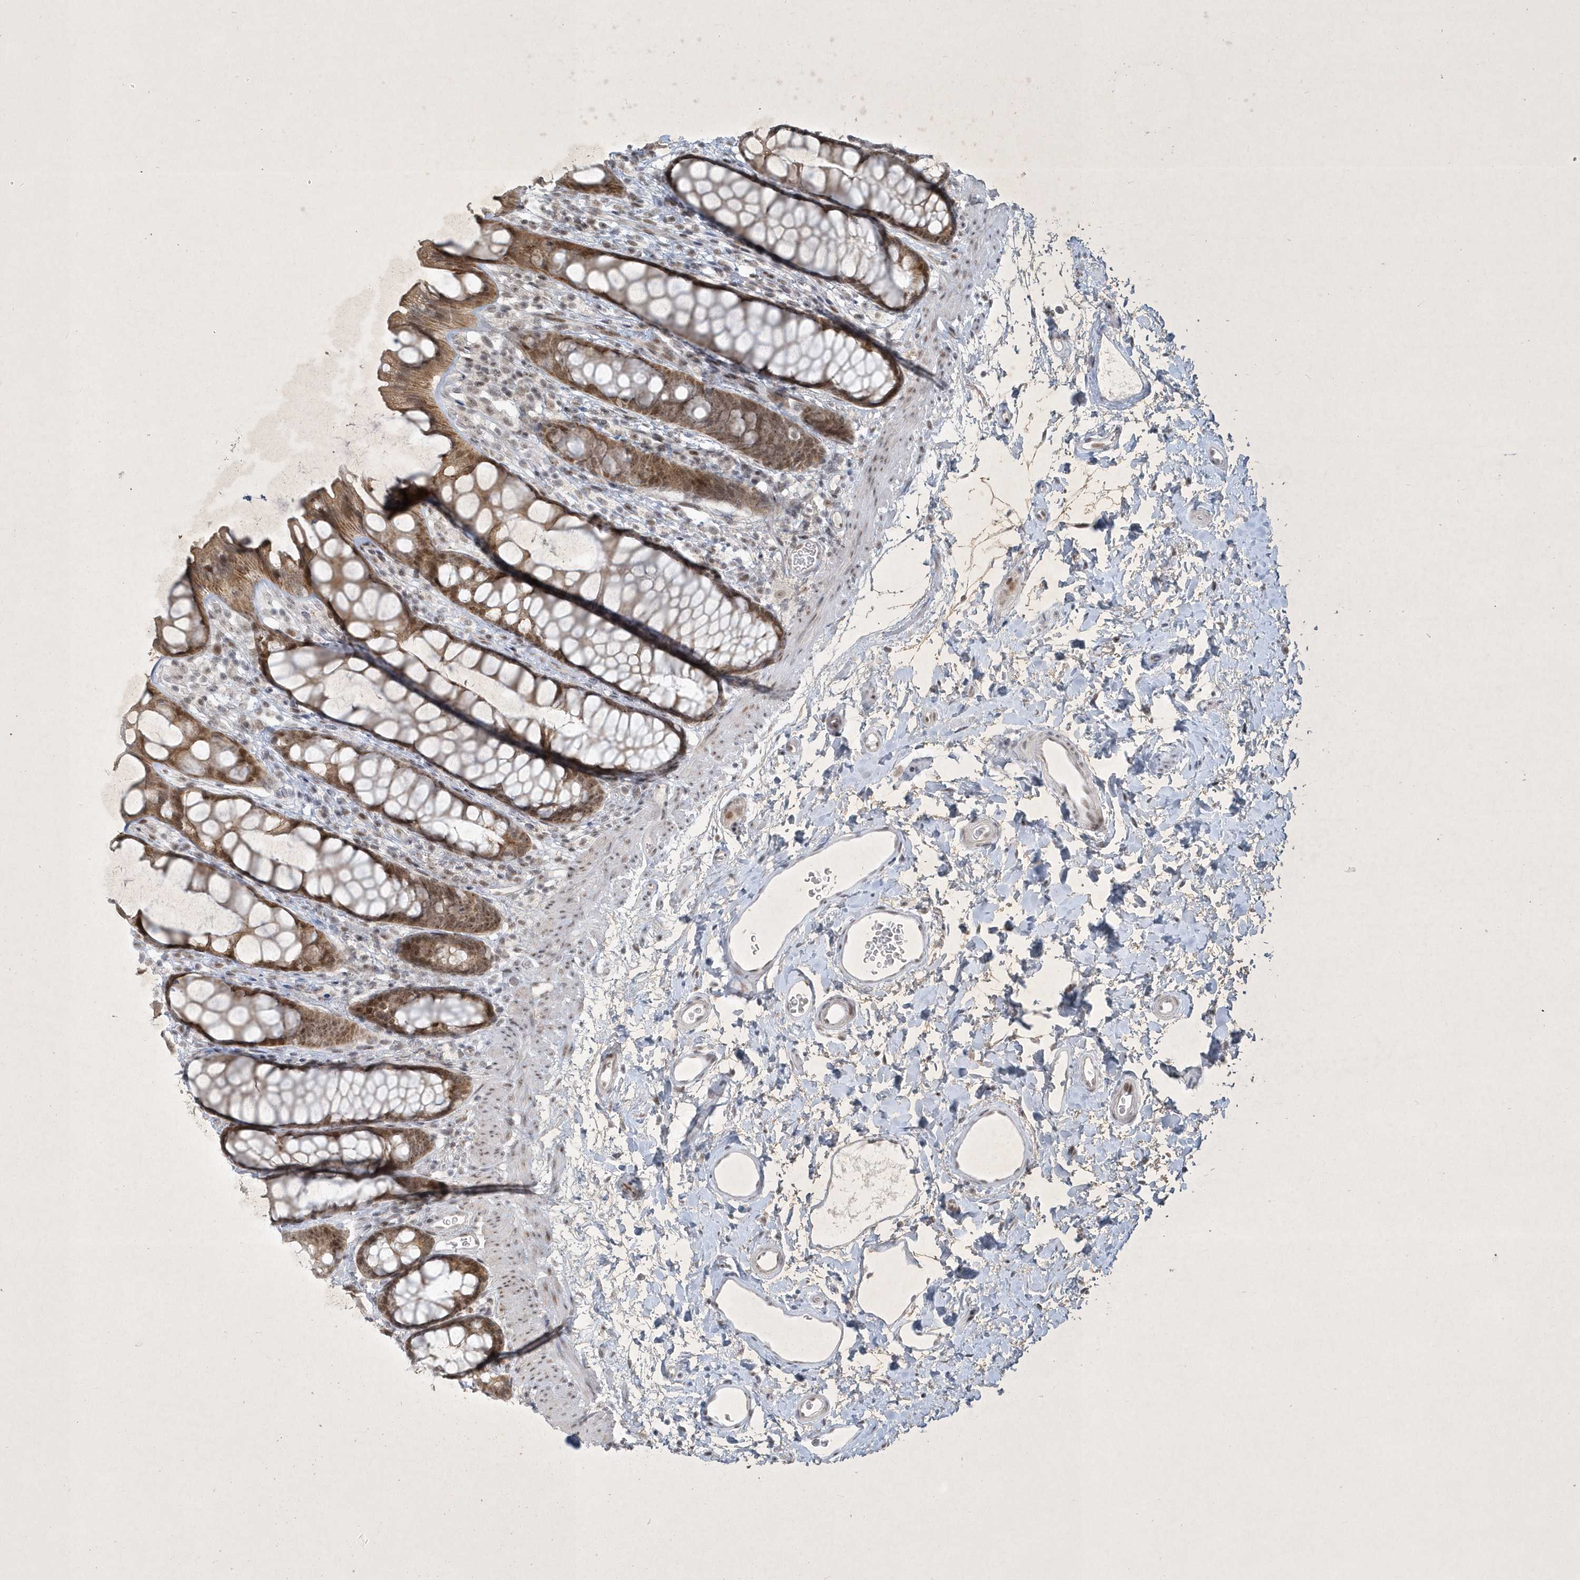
{"staining": {"intensity": "weak", "quantity": ">75%", "location": "cytoplasmic/membranous,nuclear"}, "tissue": "rectum", "cell_type": "Glandular cells", "image_type": "normal", "snomed": [{"axis": "morphology", "description": "Normal tissue, NOS"}, {"axis": "topography", "description": "Rectum"}], "caption": "IHC staining of benign rectum, which exhibits low levels of weak cytoplasmic/membranous,nuclear positivity in approximately >75% of glandular cells indicating weak cytoplasmic/membranous,nuclear protein staining. The staining was performed using DAB (brown) for protein detection and nuclei were counterstained in hematoxylin (blue).", "gene": "ZBTB9", "patient": {"sex": "female", "age": 65}}